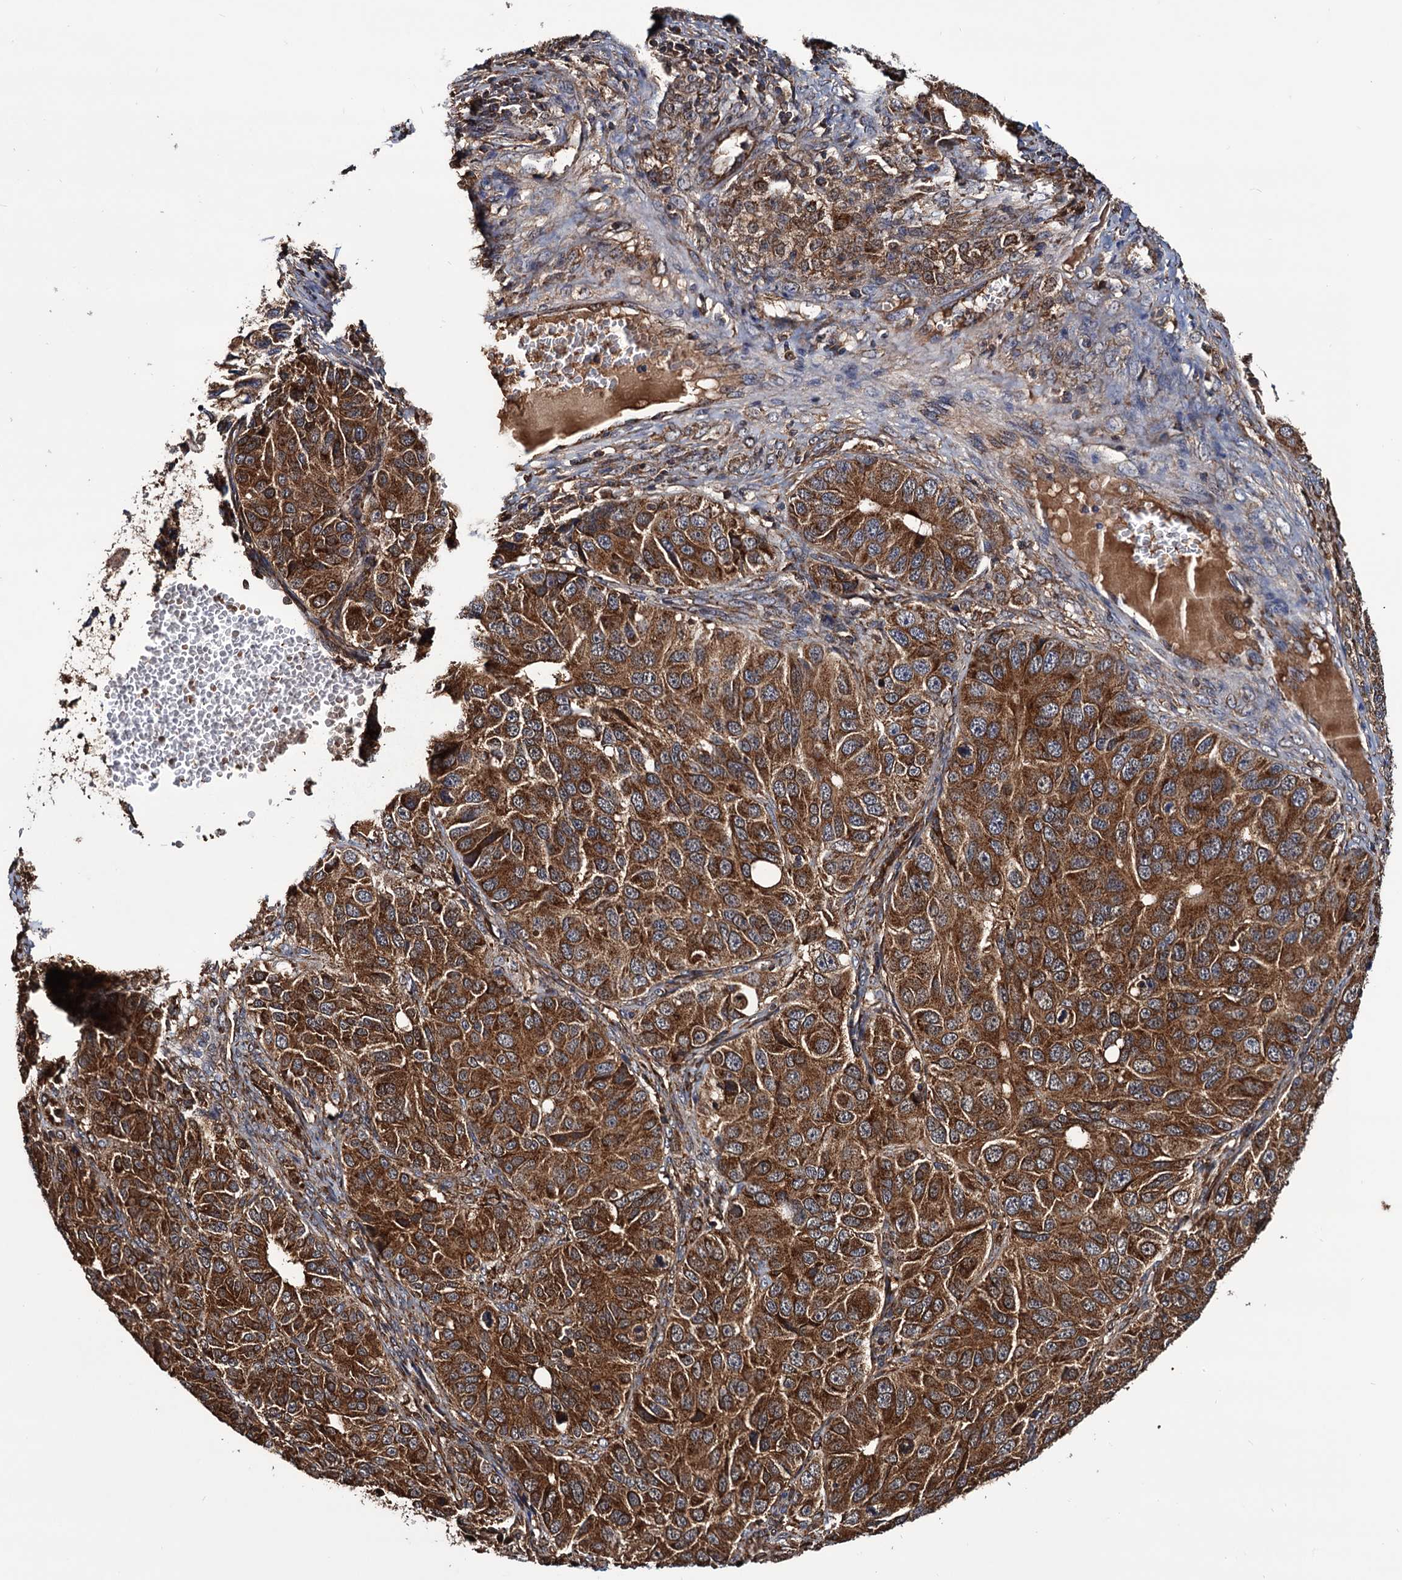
{"staining": {"intensity": "moderate", "quantity": ">75%", "location": "cytoplasmic/membranous"}, "tissue": "ovarian cancer", "cell_type": "Tumor cells", "image_type": "cancer", "snomed": [{"axis": "morphology", "description": "Carcinoma, endometroid"}, {"axis": "topography", "description": "Ovary"}], "caption": "The immunohistochemical stain labels moderate cytoplasmic/membranous staining in tumor cells of endometroid carcinoma (ovarian) tissue.", "gene": "MRPL42", "patient": {"sex": "female", "age": 51}}